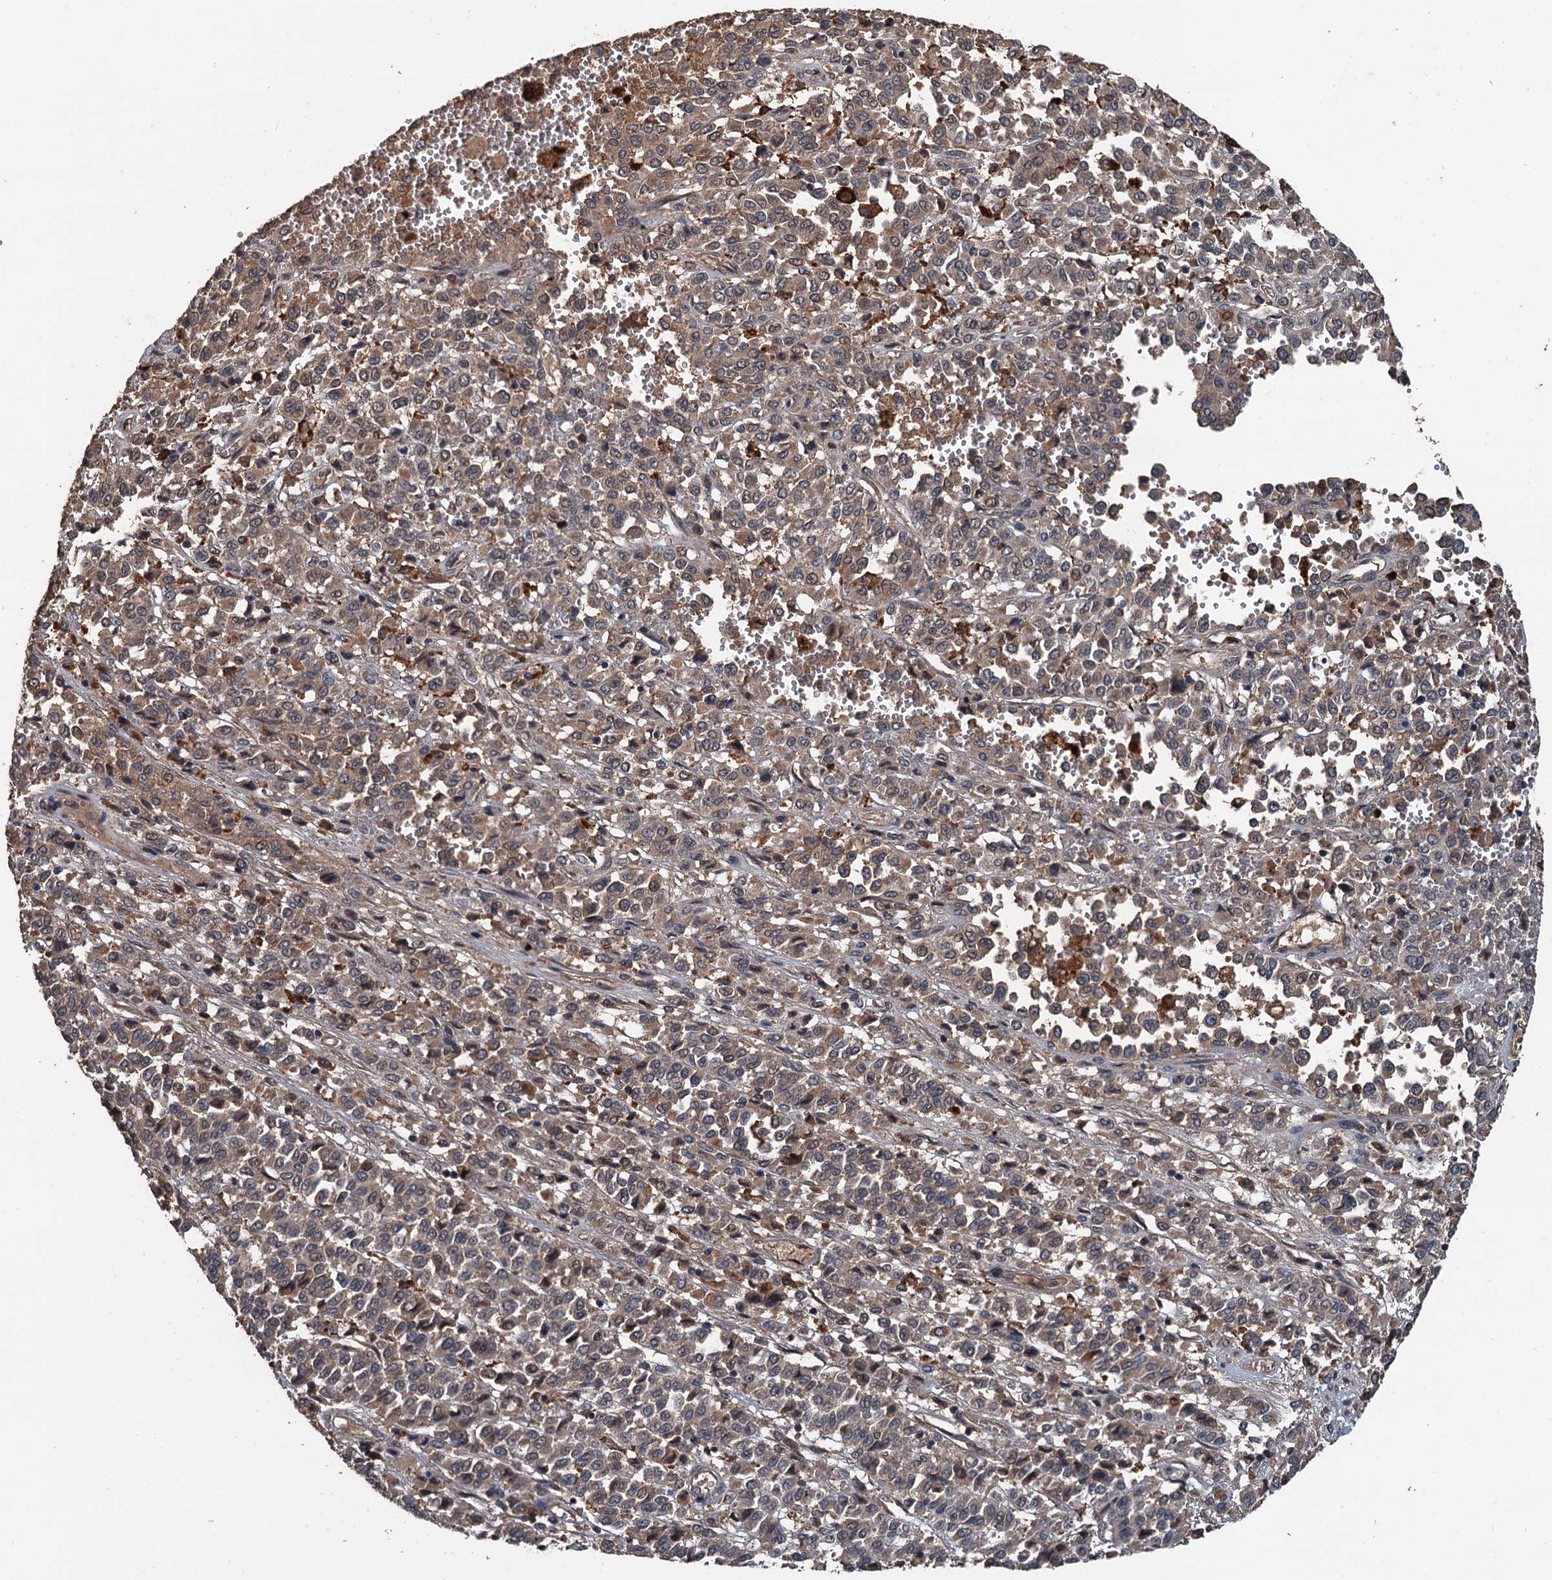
{"staining": {"intensity": "moderate", "quantity": "25%-75%", "location": "cytoplasmic/membranous"}, "tissue": "melanoma", "cell_type": "Tumor cells", "image_type": "cancer", "snomed": [{"axis": "morphology", "description": "Malignant melanoma, Metastatic site"}, {"axis": "topography", "description": "Pancreas"}], "caption": "Malignant melanoma (metastatic site) stained for a protein (brown) displays moderate cytoplasmic/membranous positive expression in approximately 25%-75% of tumor cells.", "gene": "ZNF438", "patient": {"sex": "female", "age": 30}}